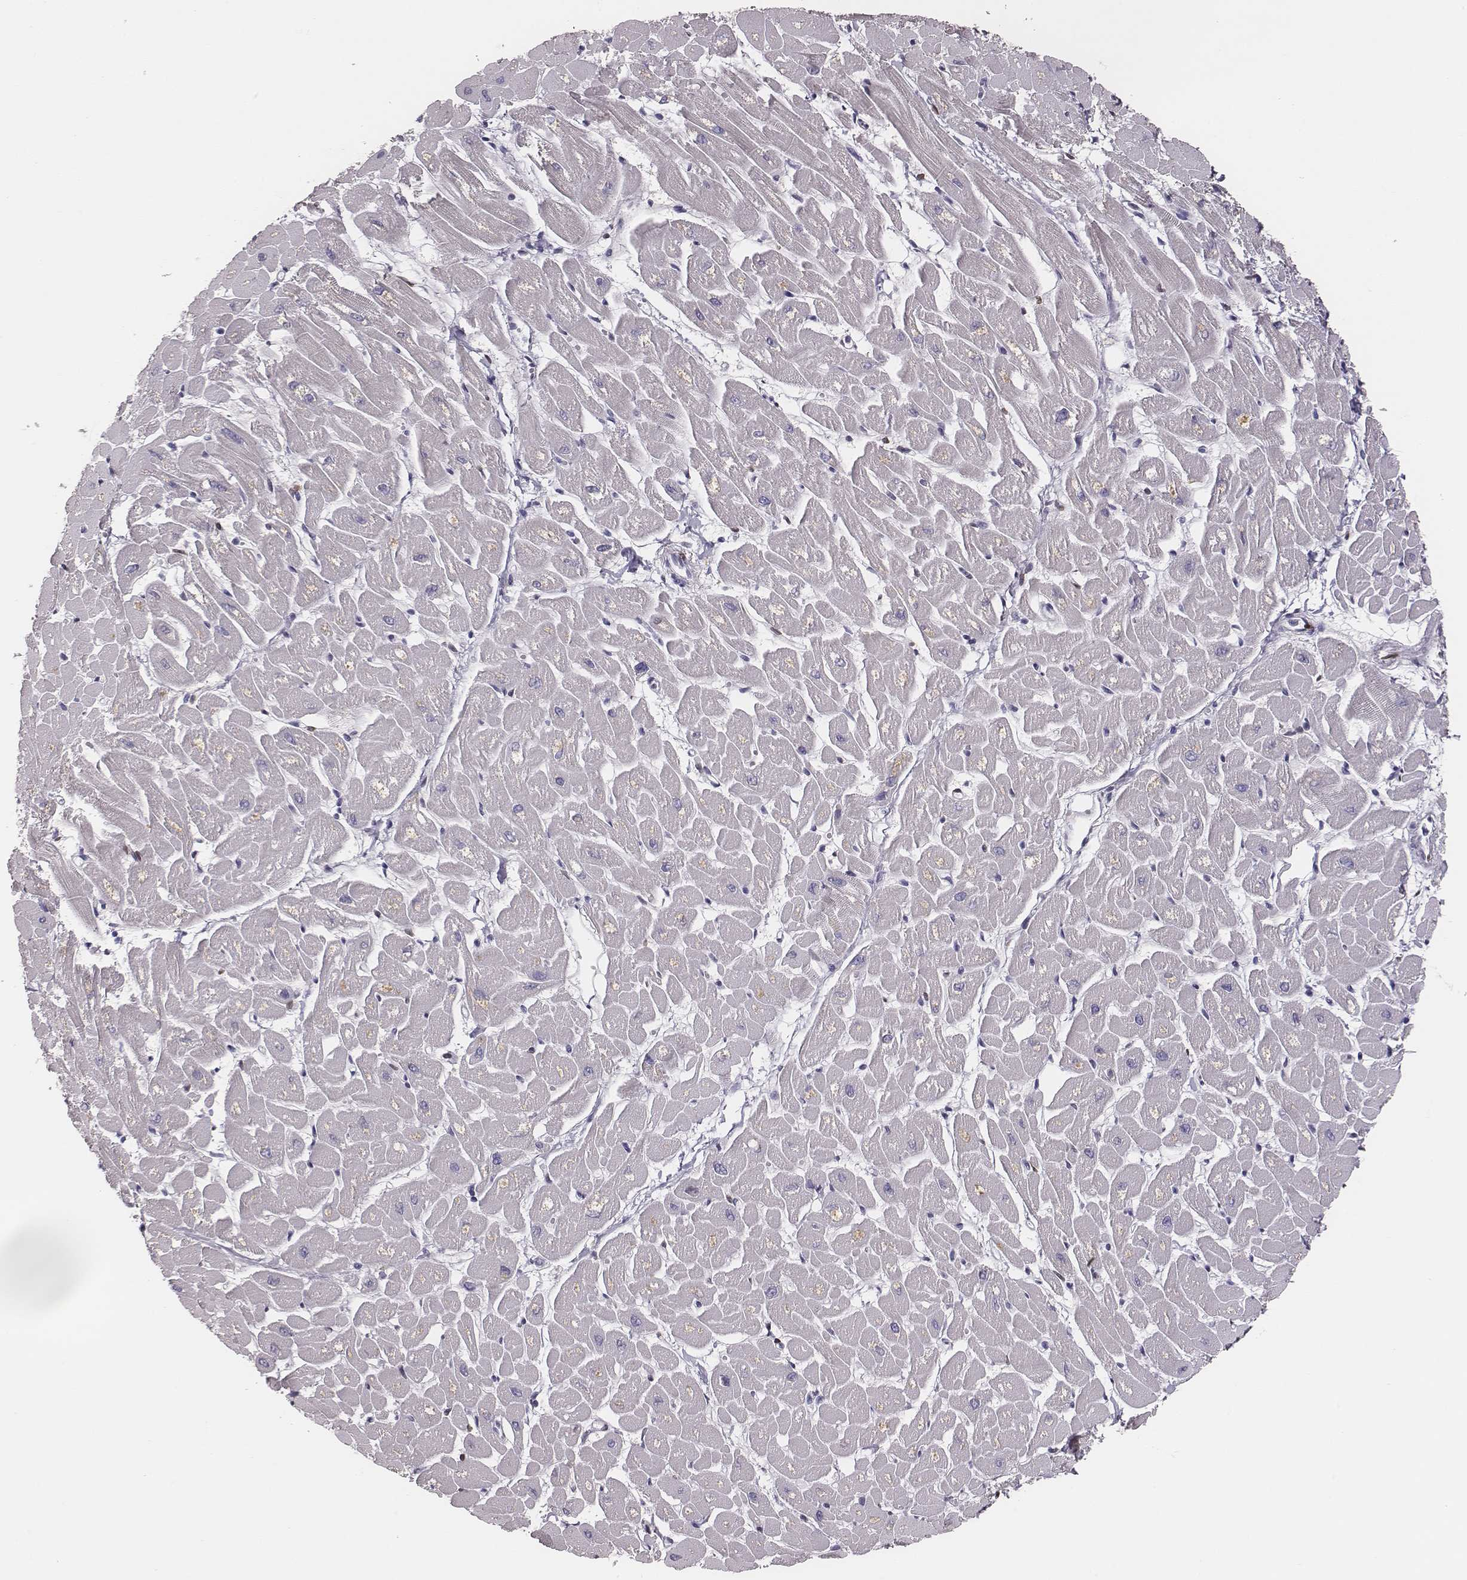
{"staining": {"intensity": "negative", "quantity": "none", "location": "none"}, "tissue": "heart muscle", "cell_type": "Cardiomyocytes", "image_type": "normal", "snomed": [{"axis": "morphology", "description": "Normal tissue, NOS"}, {"axis": "topography", "description": "Heart"}], "caption": "A histopathology image of human heart muscle is negative for staining in cardiomyocytes. The staining was performed using DAB to visualize the protein expression in brown, while the nuclei were stained in blue with hematoxylin (Magnification: 20x).", "gene": "ADGRF4", "patient": {"sex": "male", "age": 57}}